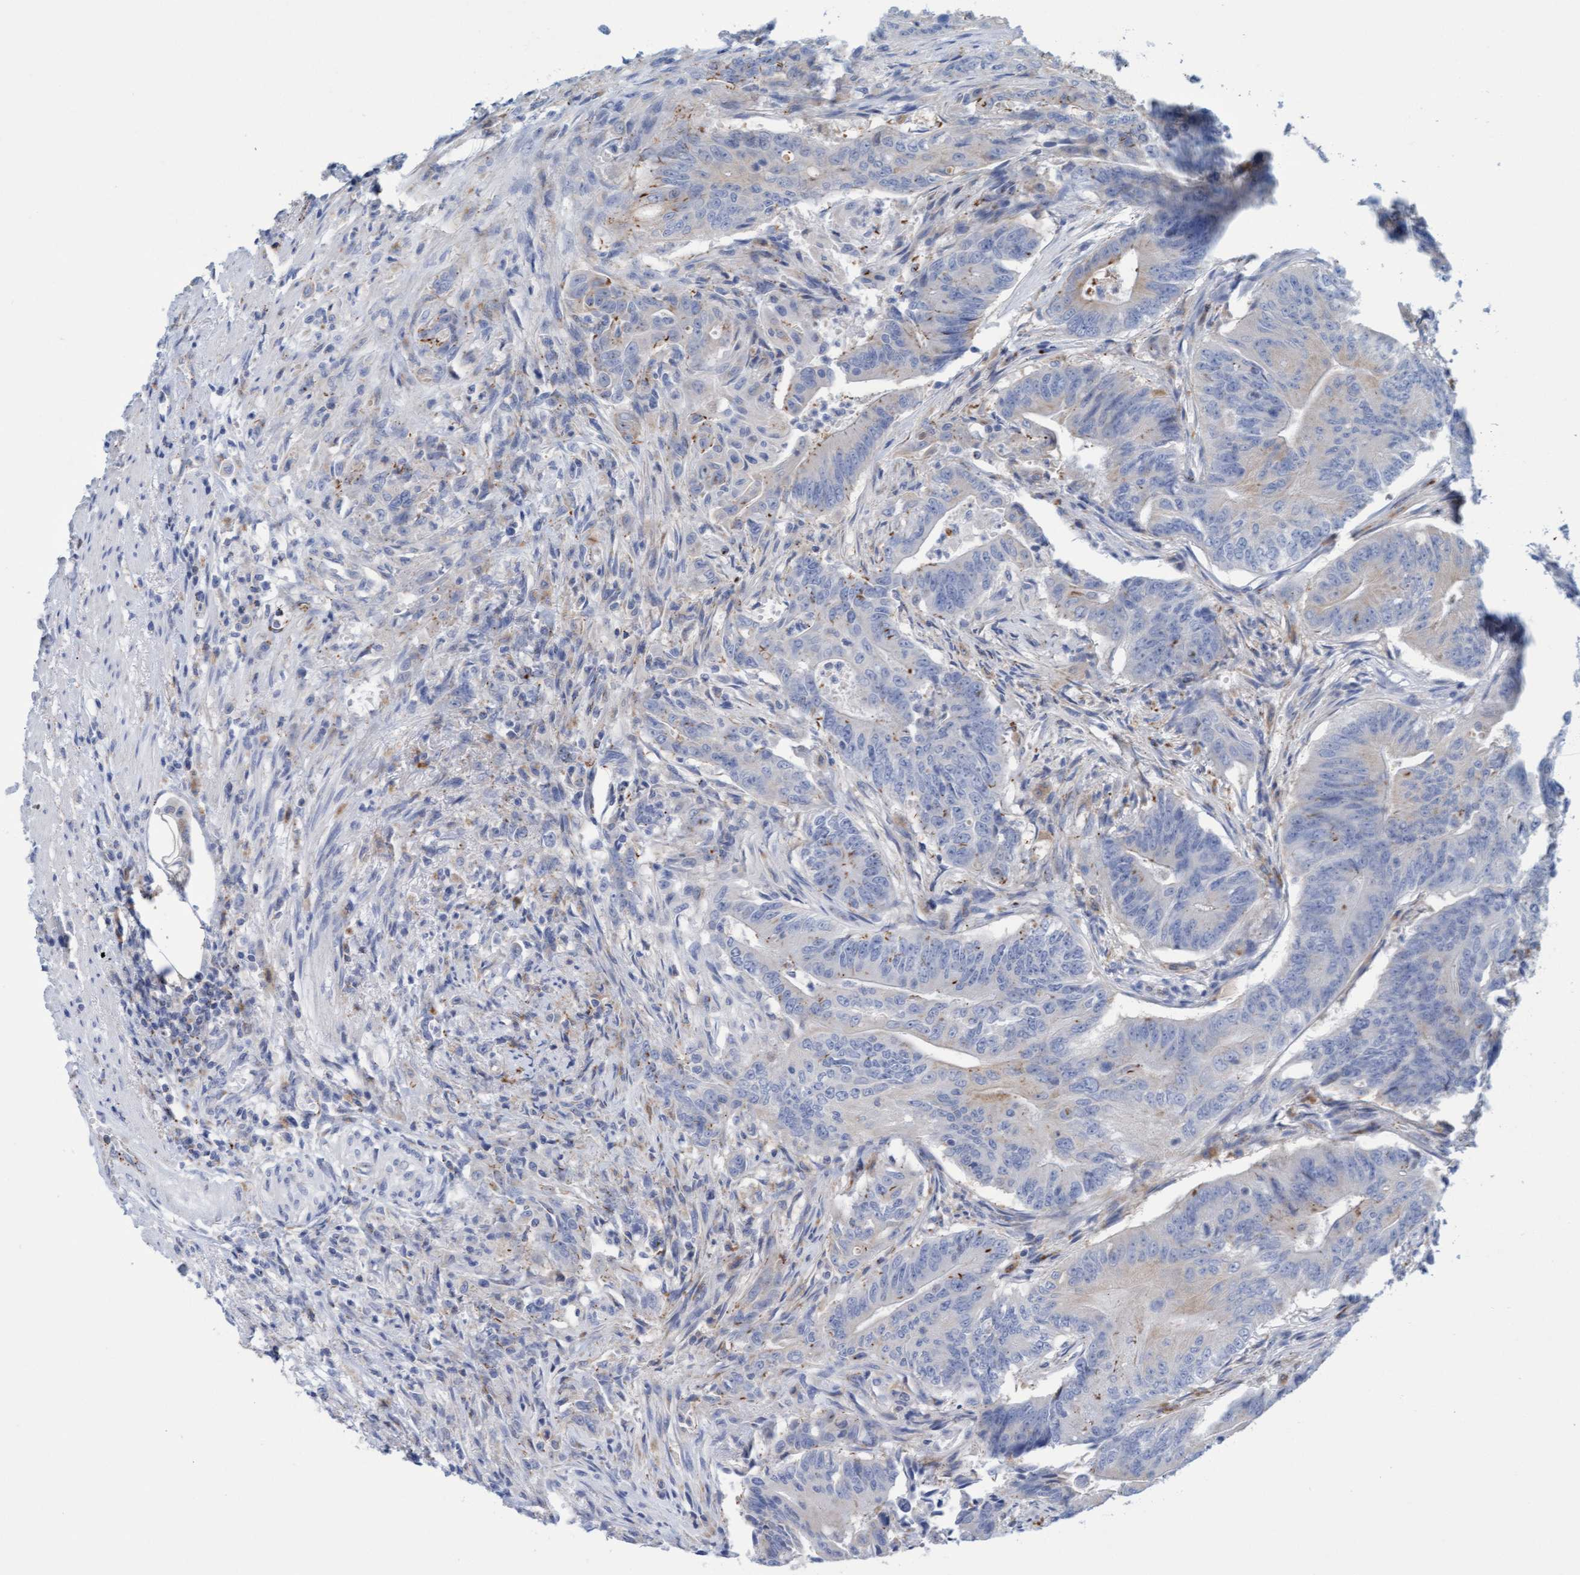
{"staining": {"intensity": "moderate", "quantity": "<25%", "location": "cytoplasmic/membranous"}, "tissue": "colorectal cancer", "cell_type": "Tumor cells", "image_type": "cancer", "snomed": [{"axis": "morphology", "description": "Adenoma, NOS"}, {"axis": "morphology", "description": "Adenocarcinoma, NOS"}, {"axis": "topography", "description": "Colon"}], "caption": "Brown immunohistochemical staining in human colorectal adenoma displays moderate cytoplasmic/membranous positivity in approximately <25% of tumor cells. The staining was performed using DAB (3,3'-diaminobenzidine), with brown indicating positive protein expression. Nuclei are stained blue with hematoxylin.", "gene": "SGSH", "patient": {"sex": "male", "age": 79}}